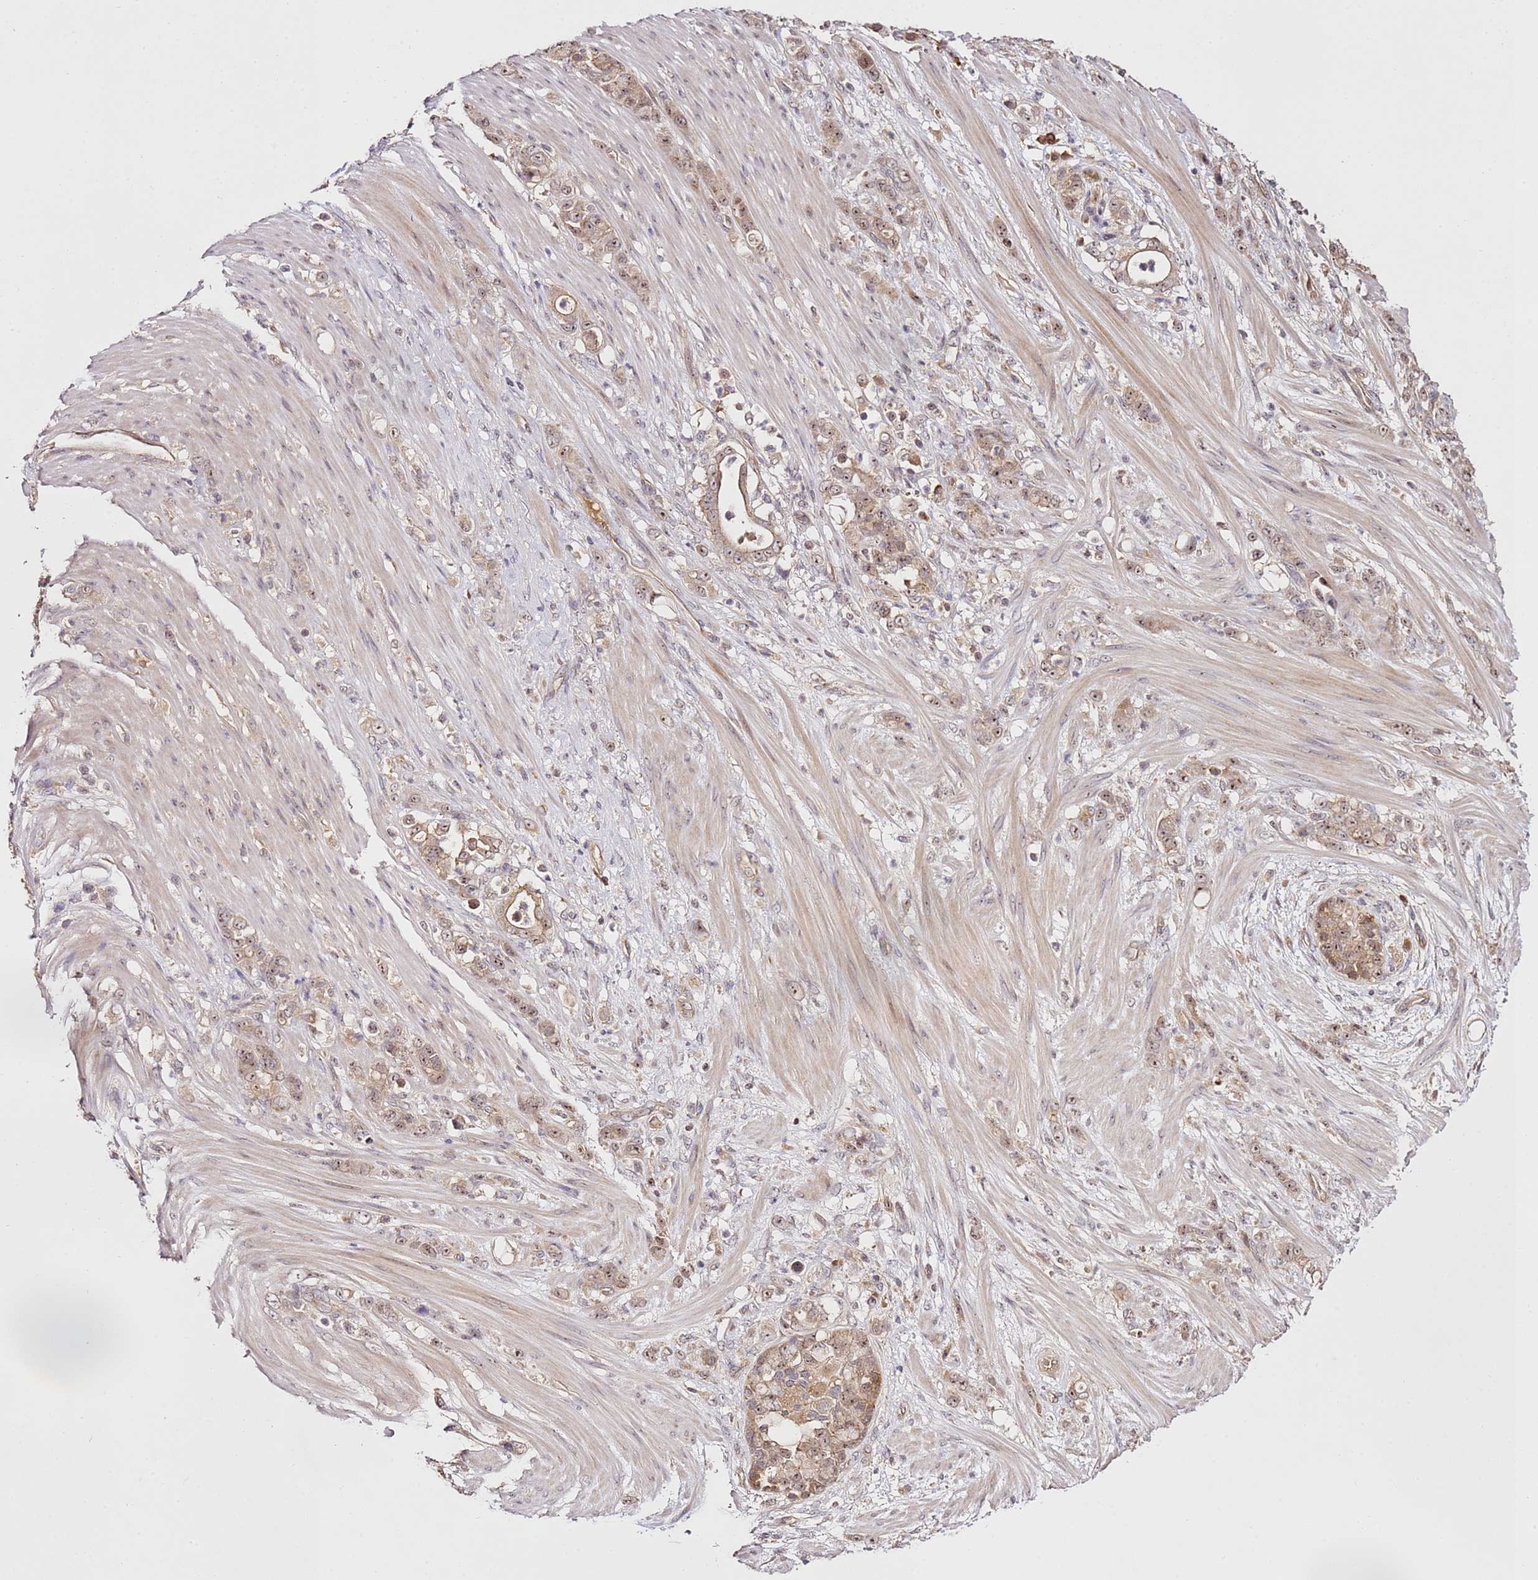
{"staining": {"intensity": "moderate", "quantity": ">75%", "location": "cytoplasmic/membranous,nuclear"}, "tissue": "stomach cancer", "cell_type": "Tumor cells", "image_type": "cancer", "snomed": [{"axis": "morphology", "description": "Normal tissue, NOS"}, {"axis": "morphology", "description": "Adenocarcinoma, NOS"}, {"axis": "topography", "description": "Stomach"}], "caption": "A high-resolution photomicrograph shows IHC staining of adenocarcinoma (stomach), which shows moderate cytoplasmic/membranous and nuclear expression in approximately >75% of tumor cells.", "gene": "DDX27", "patient": {"sex": "female", "age": 79}}